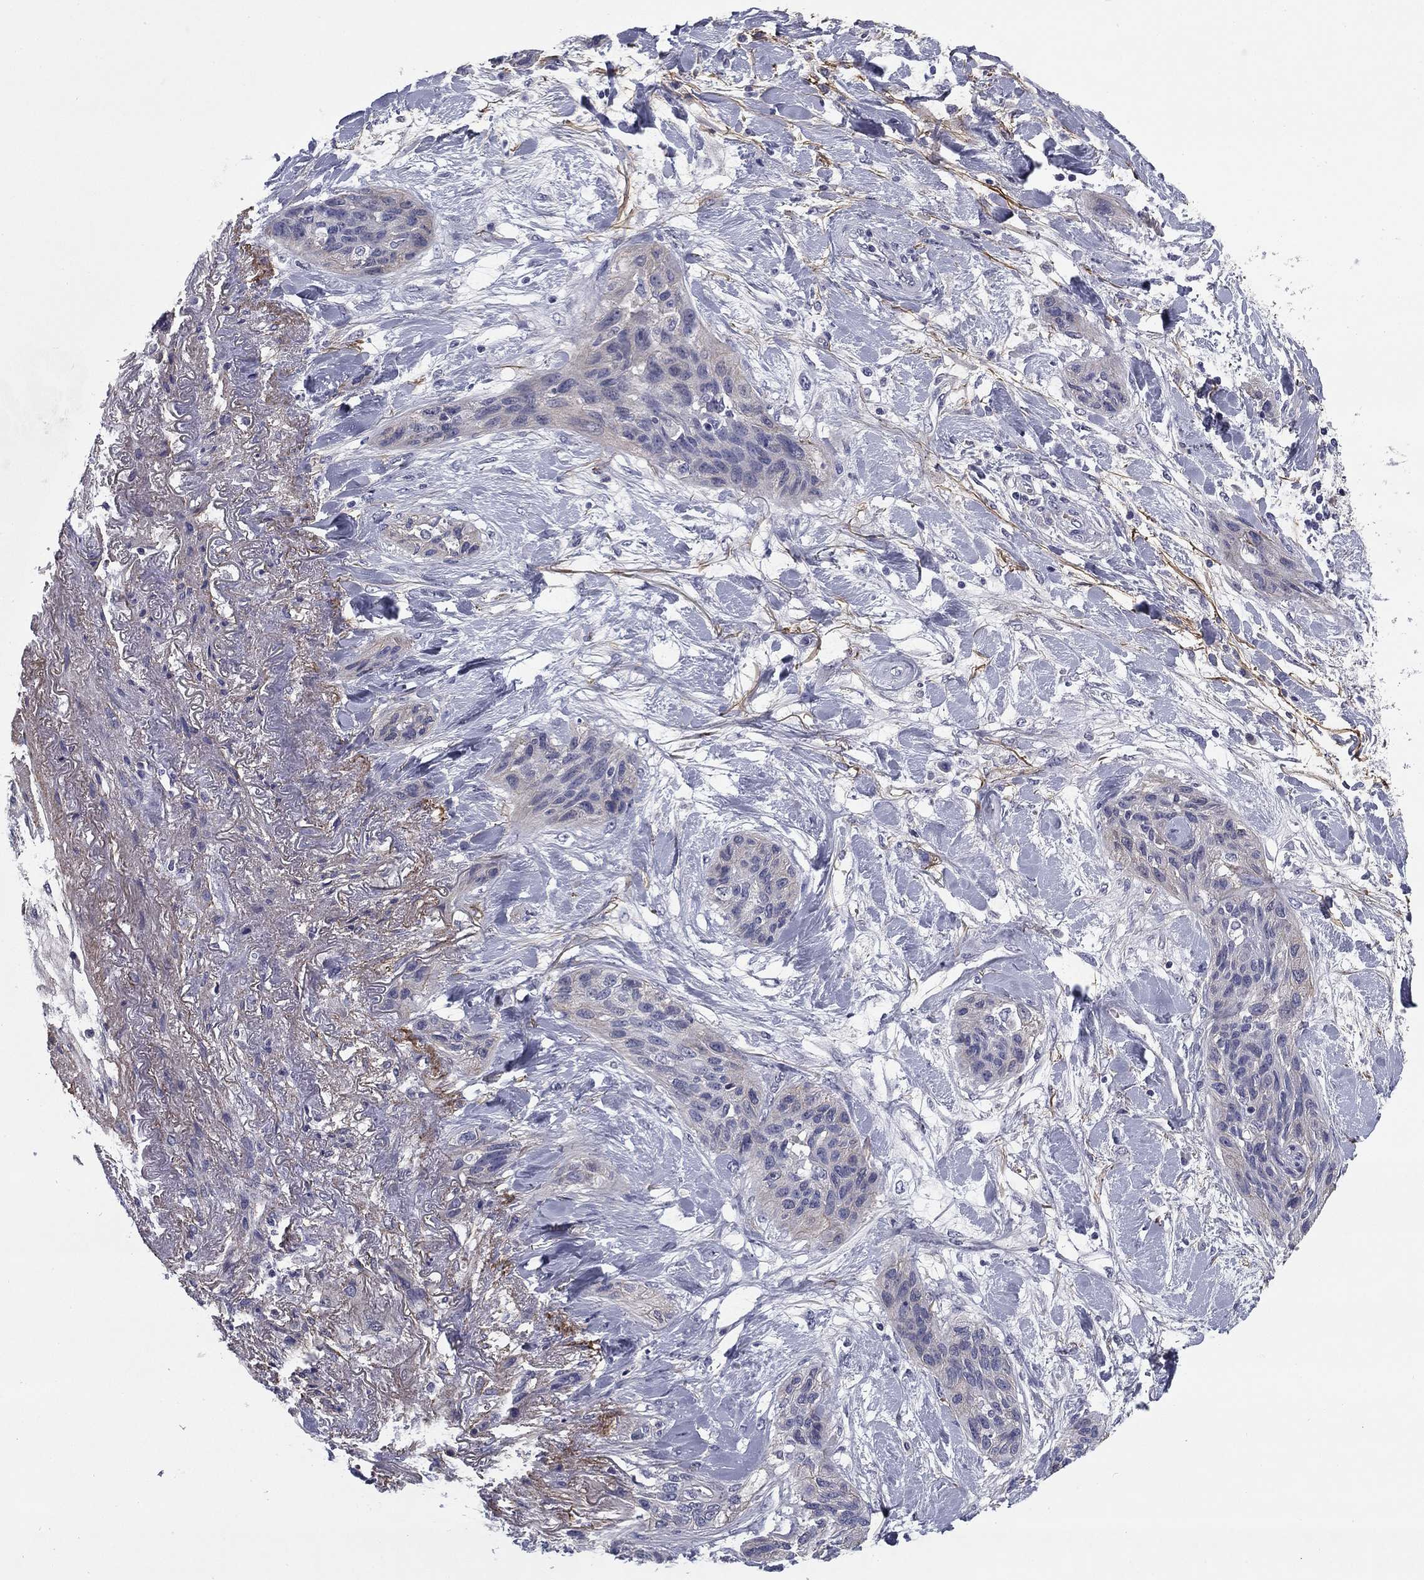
{"staining": {"intensity": "negative", "quantity": "none", "location": "none"}, "tissue": "lung cancer", "cell_type": "Tumor cells", "image_type": "cancer", "snomed": [{"axis": "morphology", "description": "Squamous cell carcinoma, NOS"}, {"axis": "topography", "description": "Lung"}], "caption": "Immunohistochemical staining of human squamous cell carcinoma (lung) exhibits no significant staining in tumor cells.", "gene": "REXO5", "patient": {"sex": "female", "age": 70}}